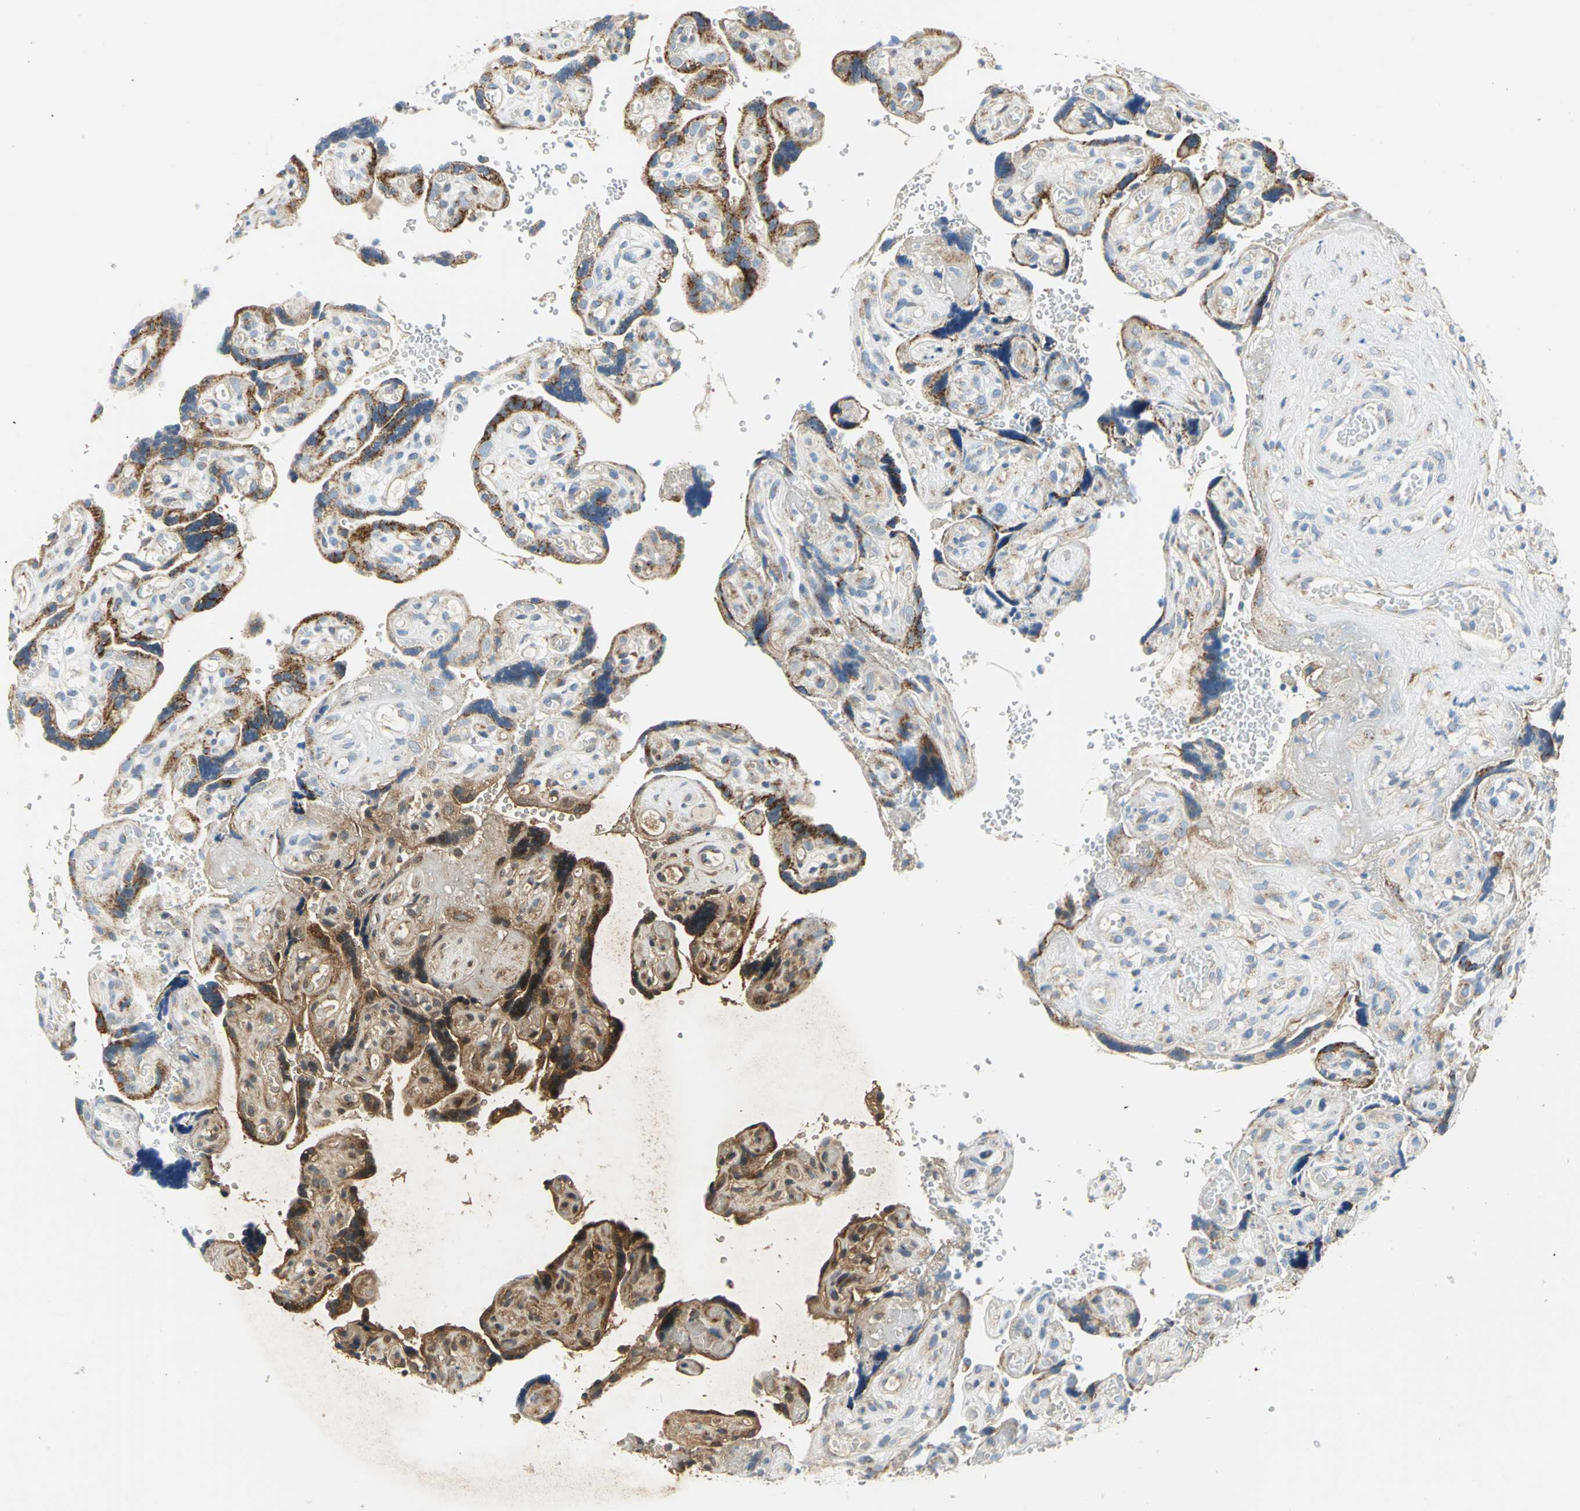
{"staining": {"intensity": "strong", "quantity": ">75%", "location": "cytoplasmic/membranous"}, "tissue": "placenta", "cell_type": "Decidual cells", "image_type": "normal", "snomed": [{"axis": "morphology", "description": "Normal tissue, NOS"}, {"axis": "topography", "description": "Placenta"}], "caption": "Immunohistochemistry (IHC) of unremarkable placenta reveals high levels of strong cytoplasmic/membranous staining in about >75% of decidual cells. (DAB IHC, brown staining for protein, blue staining for nuclei).", "gene": "GPR3", "patient": {"sex": "female", "age": 30}}